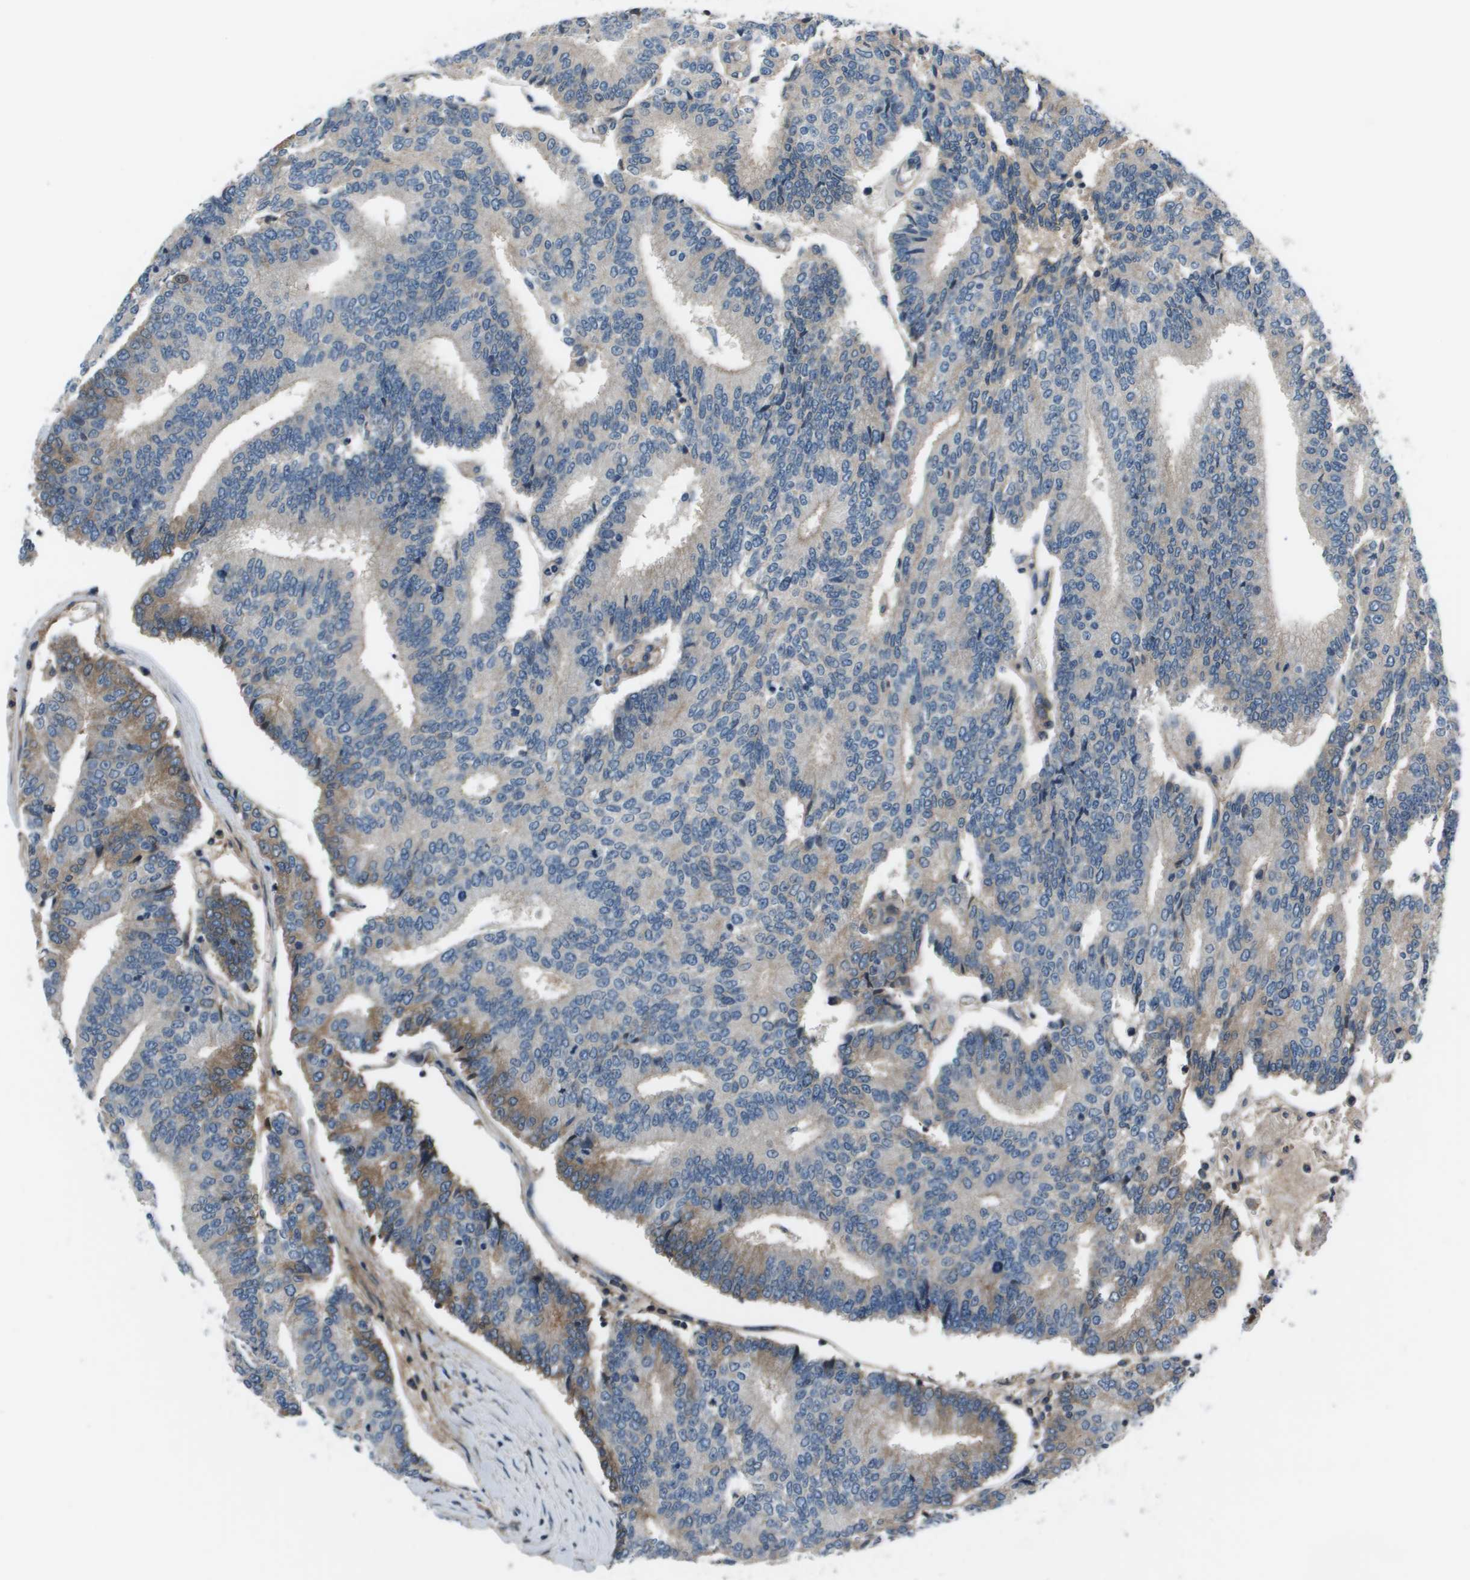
{"staining": {"intensity": "weak", "quantity": "<25%", "location": "cytoplasmic/membranous"}, "tissue": "prostate cancer", "cell_type": "Tumor cells", "image_type": "cancer", "snomed": [{"axis": "morphology", "description": "Normal tissue, NOS"}, {"axis": "morphology", "description": "Adenocarcinoma, High grade"}, {"axis": "topography", "description": "Prostate"}, {"axis": "topography", "description": "Seminal veicle"}], "caption": "High power microscopy histopathology image of an immunohistochemistry image of prostate cancer, revealing no significant staining in tumor cells.", "gene": "PCOLCE", "patient": {"sex": "male", "age": 55}}